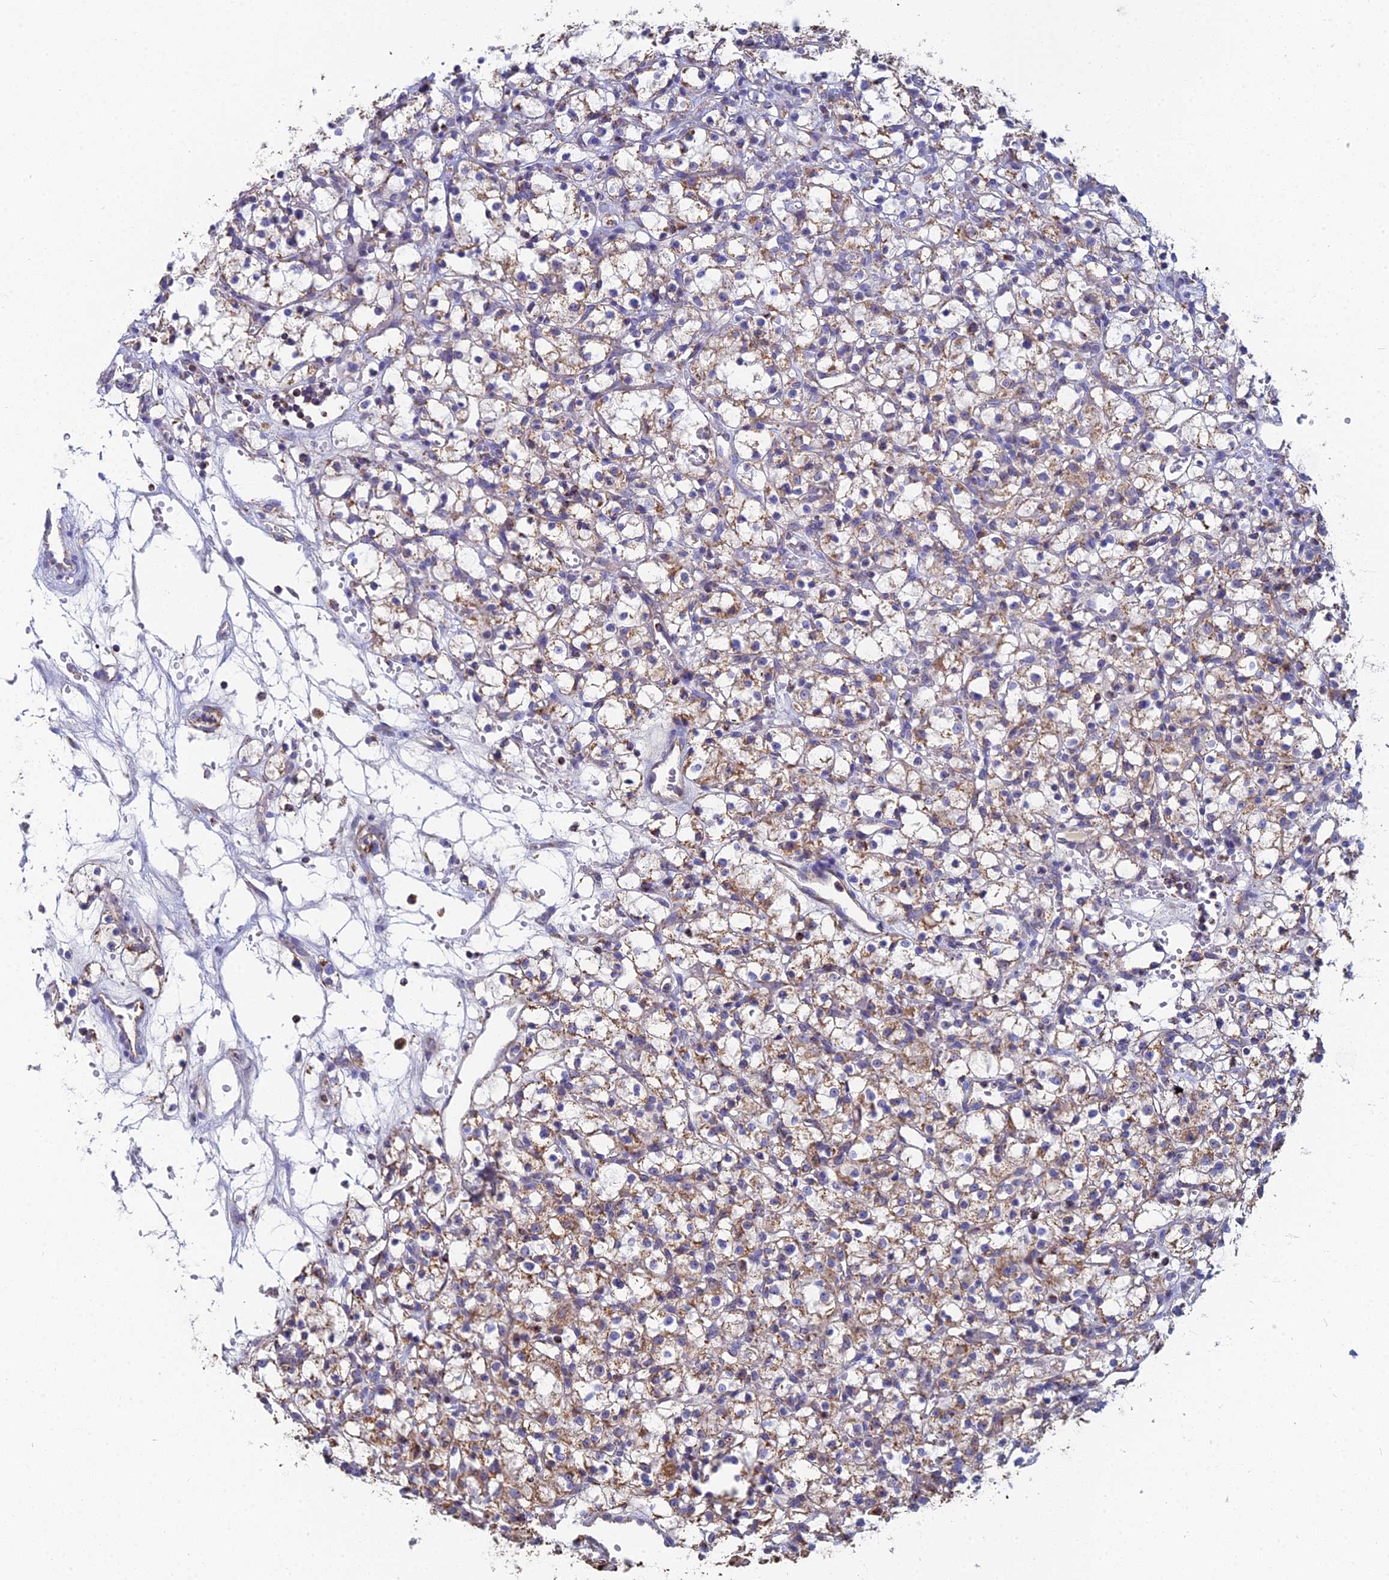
{"staining": {"intensity": "moderate", "quantity": "25%-75%", "location": "cytoplasmic/membranous"}, "tissue": "renal cancer", "cell_type": "Tumor cells", "image_type": "cancer", "snomed": [{"axis": "morphology", "description": "Adenocarcinoma, NOS"}, {"axis": "topography", "description": "Kidney"}], "caption": "A photomicrograph showing moderate cytoplasmic/membranous expression in about 25%-75% of tumor cells in renal adenocarcinoma, as visualized by brown immunohistochemical staining.", "gene": "SPOCK2", "patient": {"sex": "female", "age": 59}}